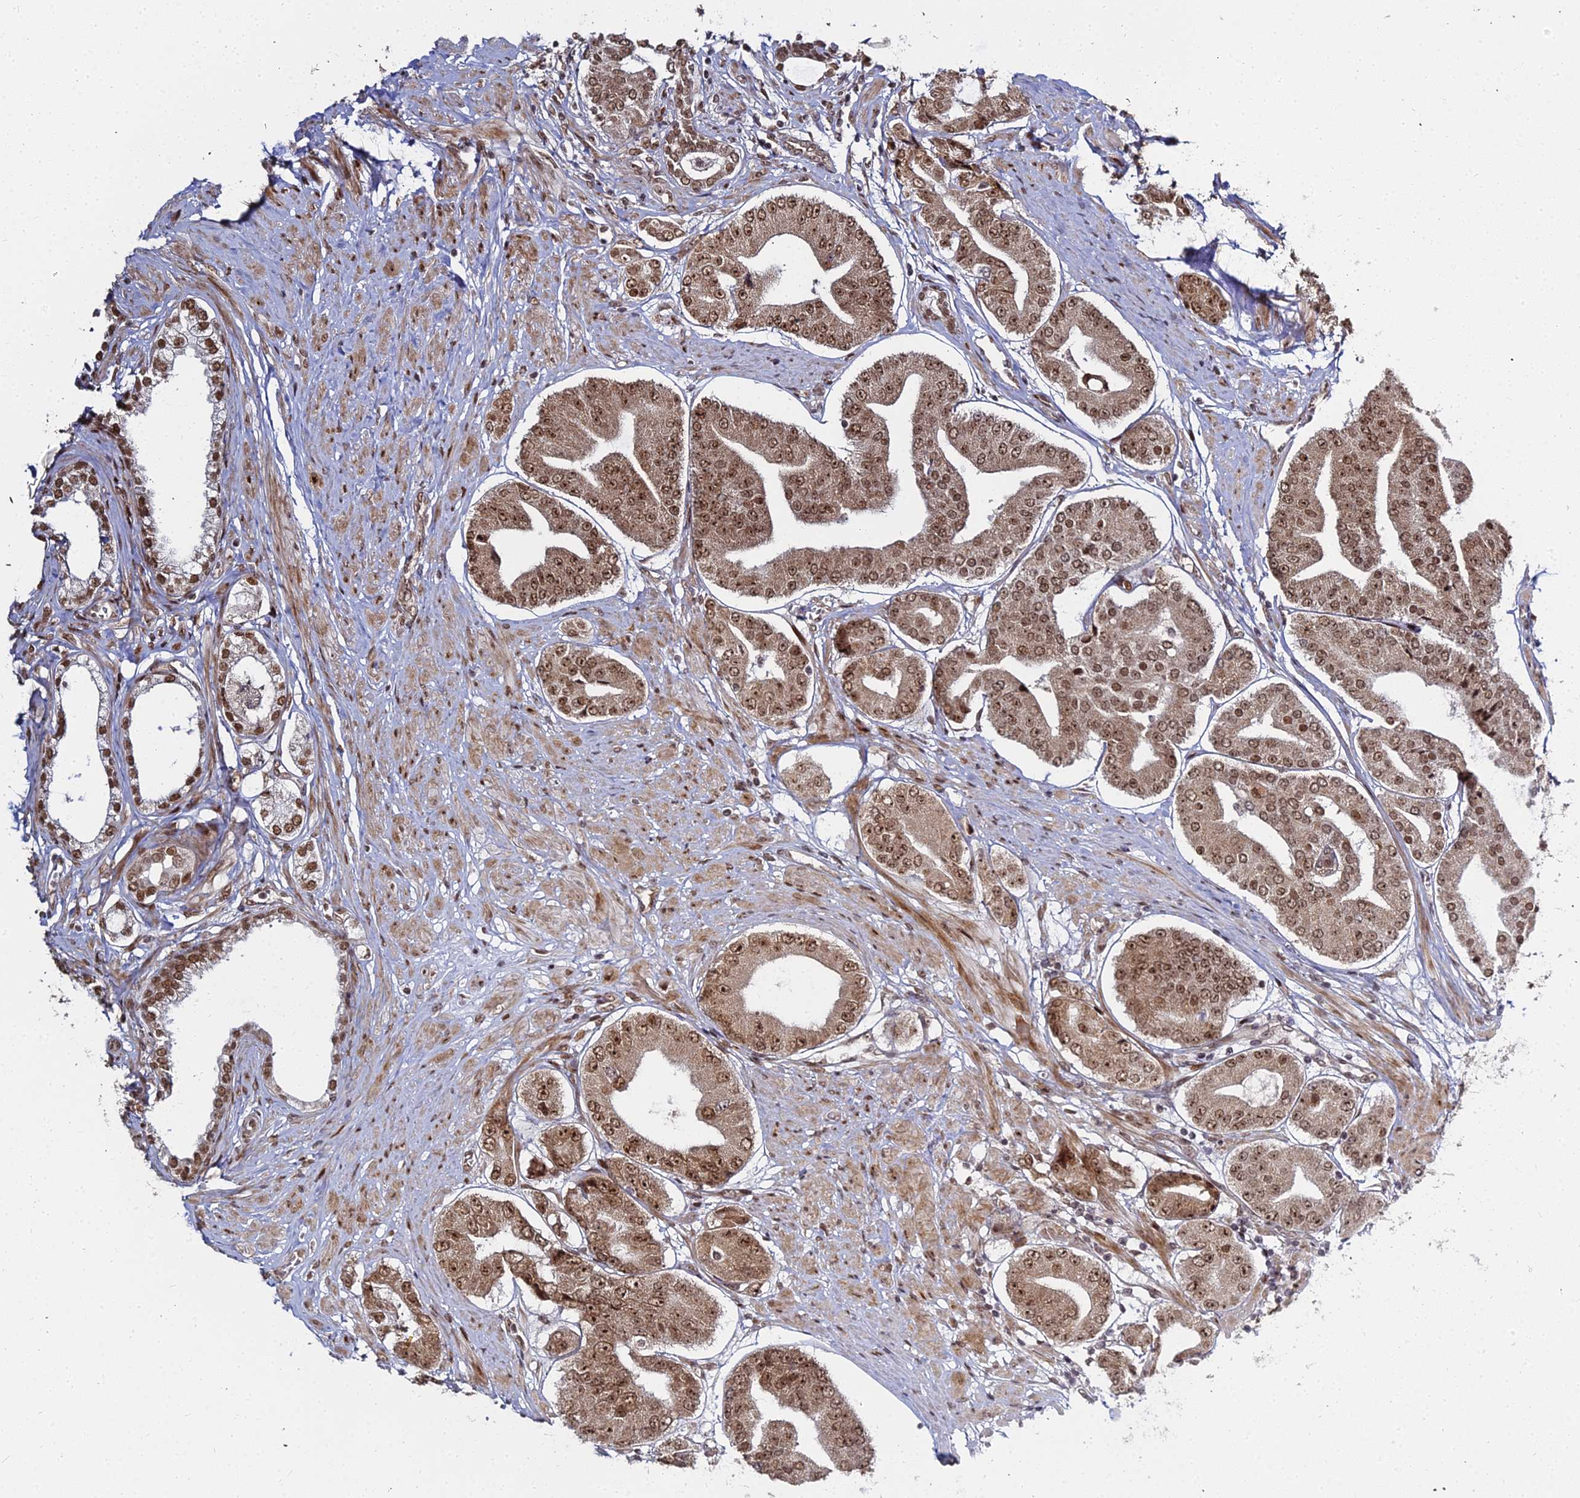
{"staining": {"intensity": "moderate", "quantity": ">75%", "location": "cytoplasmic/membranous,nuclear"}, "tissue": "prostate cancer", "cell_type": "Tumor cells", "image_type": "cancer", "snomed": [{"axis": "morphology", "description": "Adenocarcinoma, High grade"}, {"axis": "topography", "description": "Prostate"}], "caption": "Immunohistochemistry staining of prostate cancer, which reveals medium levels of moderate cytoplasmic/membranous and nuclear staining in about >75% of tumor cells indicating moderate cytoplasmic/membranous and nuclear protein positivity. The staining was performed using DAB (brown) for protein detection and nuclei were counterstained in hematoxylin (blue).", "gene": "ABCA2", "patient": {"sex": "male", "age": 63}}